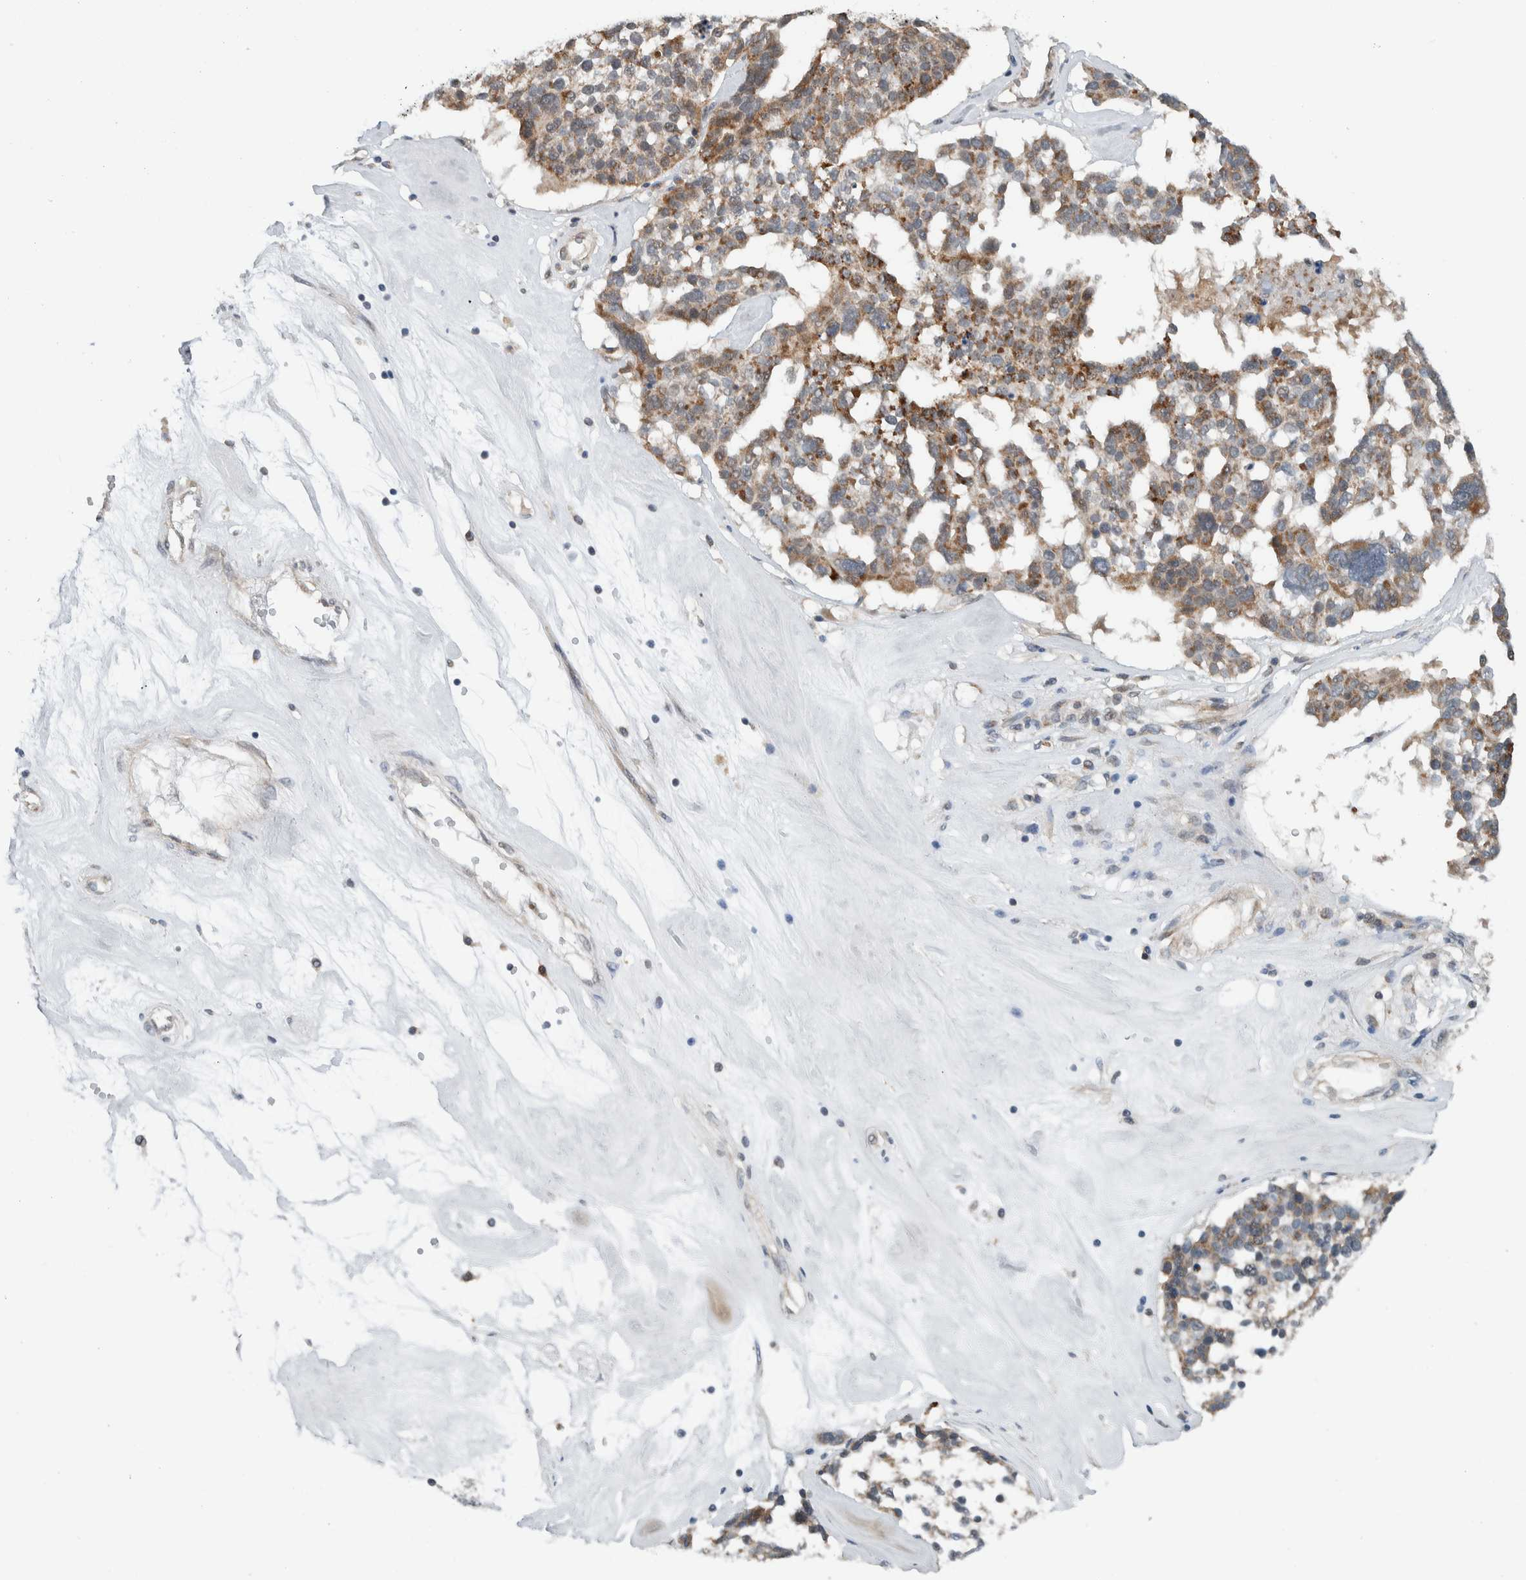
{"staining": {"intensity": "moderate", "quantity": ">75%", "location": "cytoplasmic/membranous"}, "tissue": "ovarian cancer", "cell_type": "Tumor cells", "image_type": "cancer", "snomed": [{"axis": "morphology", "description": "Cystadenocarcinoma, serous, NOS"}, {"axis": "topography", "description": "Ovary"}], "caption": "Ovarian cancer was stained to show a protein in brown. There is medium levels of moderate cytoplasmic/membranous positivity in approximately >75% of tumor cells.", "gene": "RERE", "patient": {"sex": "female", "age": 59}}